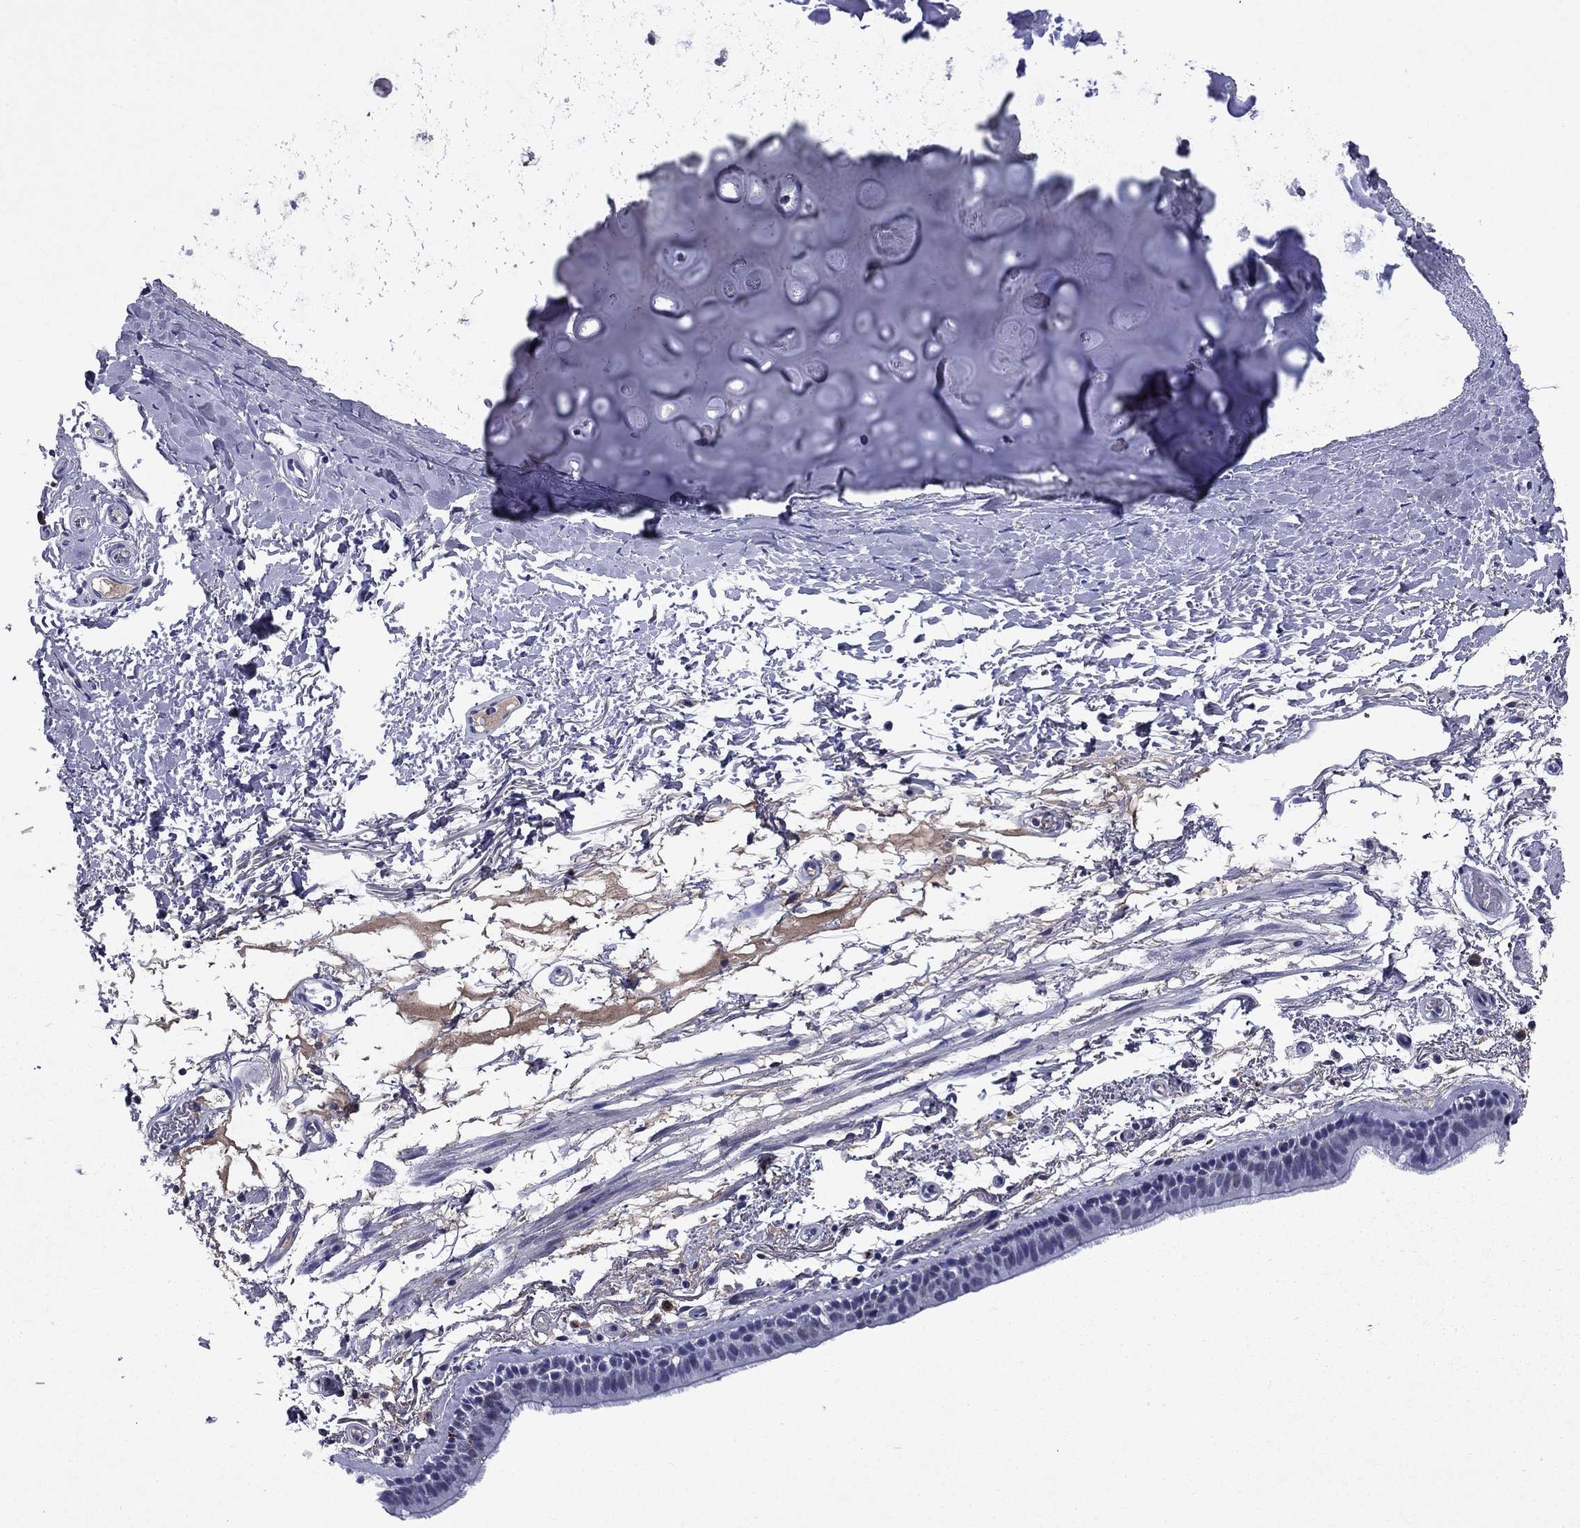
{"staining": {"intensity": "negative", "quantity": "none", "location": "none"}, "tissue": "bronchus", "cell_type": "Respiratory epithelial cells", "image_type": "normal", "snomed": [{"axis": "morphology", "description": "Normal tissue, NOS"}, {"axis": "topography", "description": "Lymph node"}, {"axis": "topography", "description": "Bronchus"}], "caption": "This photomicrograph is of unremarkable bronchus stained with immunohistochemistry (IHC) to label a protein in brown with the nuclei are counter-stained blue. There is no positivity in respiratory epithelial cells.", "gene": "ECM1", "patient": {"sex": "female", "age": 70}}